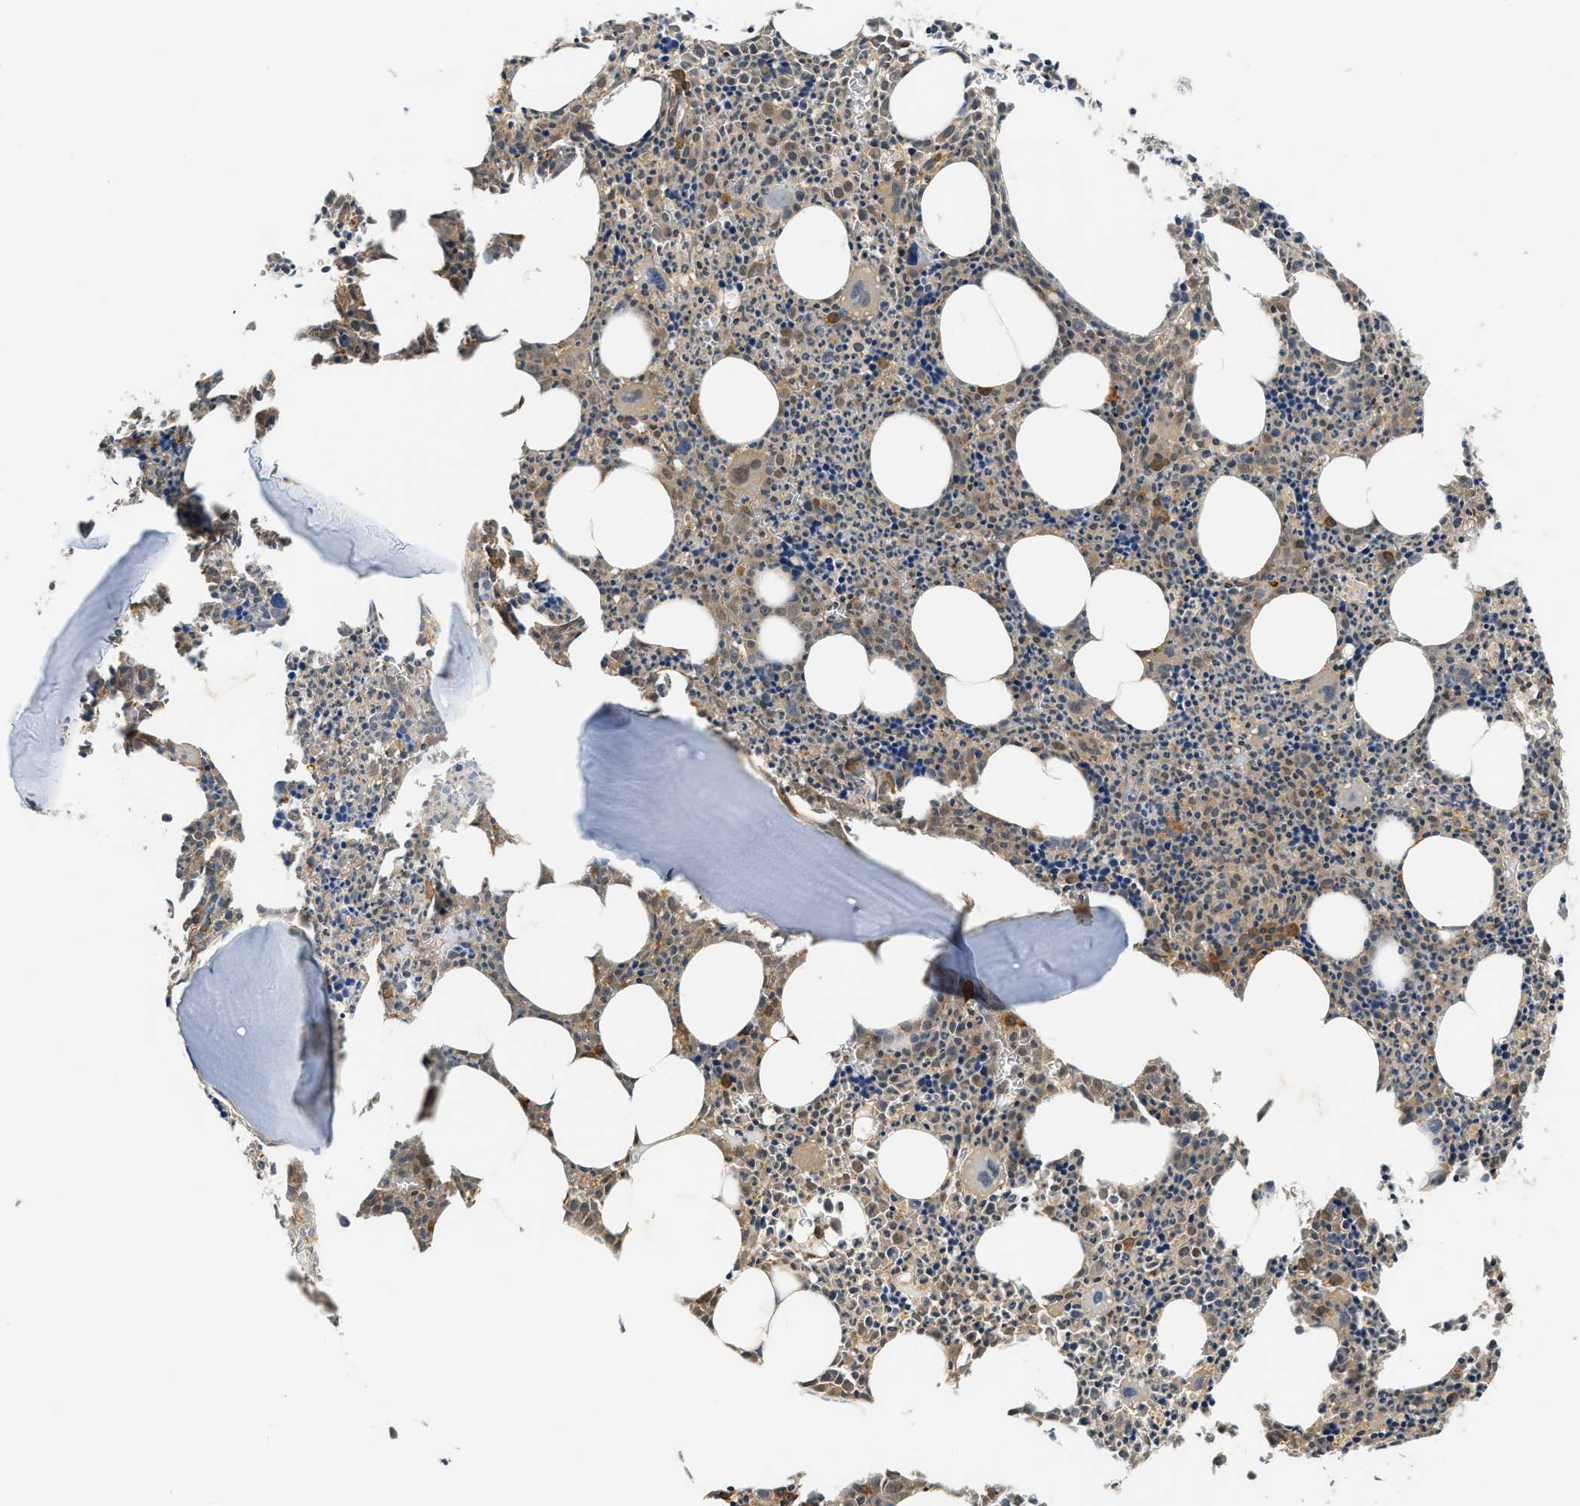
{"staining": {"intensity": "negative", "quantity": "none", "location": "none"}, "tissue": "bone marrow", "cell_type": "Hematopoietic cells", "image_type": "normal", "snomed": [{"axis": "morphology", "description": "Normal tissue, NOS"}, {"axis": "morphology", "description": "Inflammation, NOS"}, {"axis": "topography", "description": "Bone marrow"}], "caption": "The immunohistochemistry histopathology image has no significant staining in hematopoietic cells of bone marrow.", "gene": "BCL7C", "patient": {"sex": "male", "age": 31}}